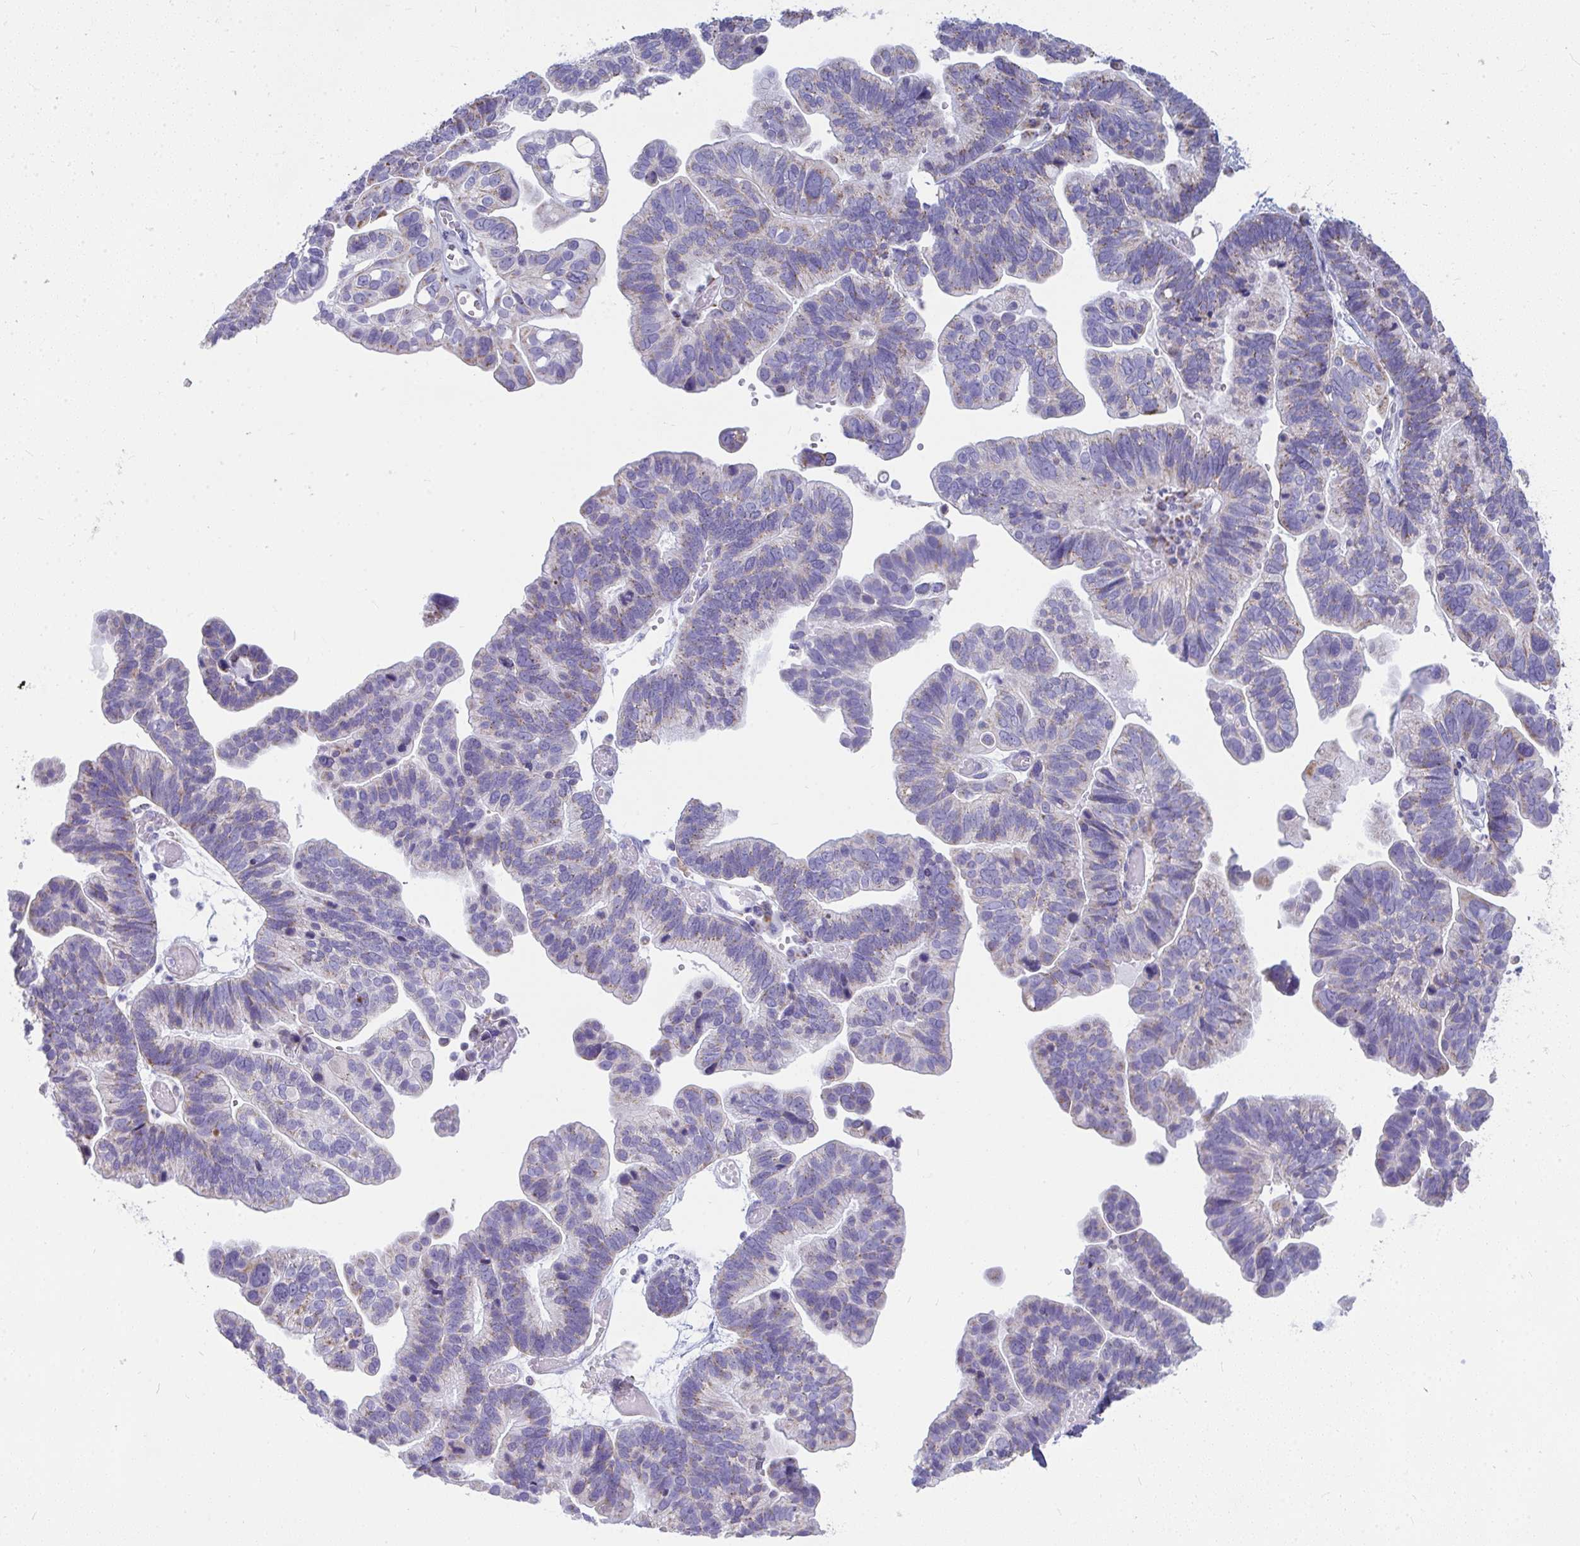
{"staining": {"intensity": "negative", "quantity": "none", "location": "none"}, "tissue": "ovarian cancer", "cell_type": "Tumor cells", "image_type": "cancer", "snomed": [{"axis": "morphology", "description": "Cystadenocarcinoma, serous, NOS"}, {"axis": "topography", "description": "Ovary"}], "caption": "Immunohistochemistry micrograph of neoplastic tissue: serous cystadenocarcinoma (ovarian) stained with DAB (3,3'-diaminobenzidine) demonstrates no significant protein staining in tumor cells.", "gene": "SLC6A1", "patient": {"sex": "female", "age": 56}}